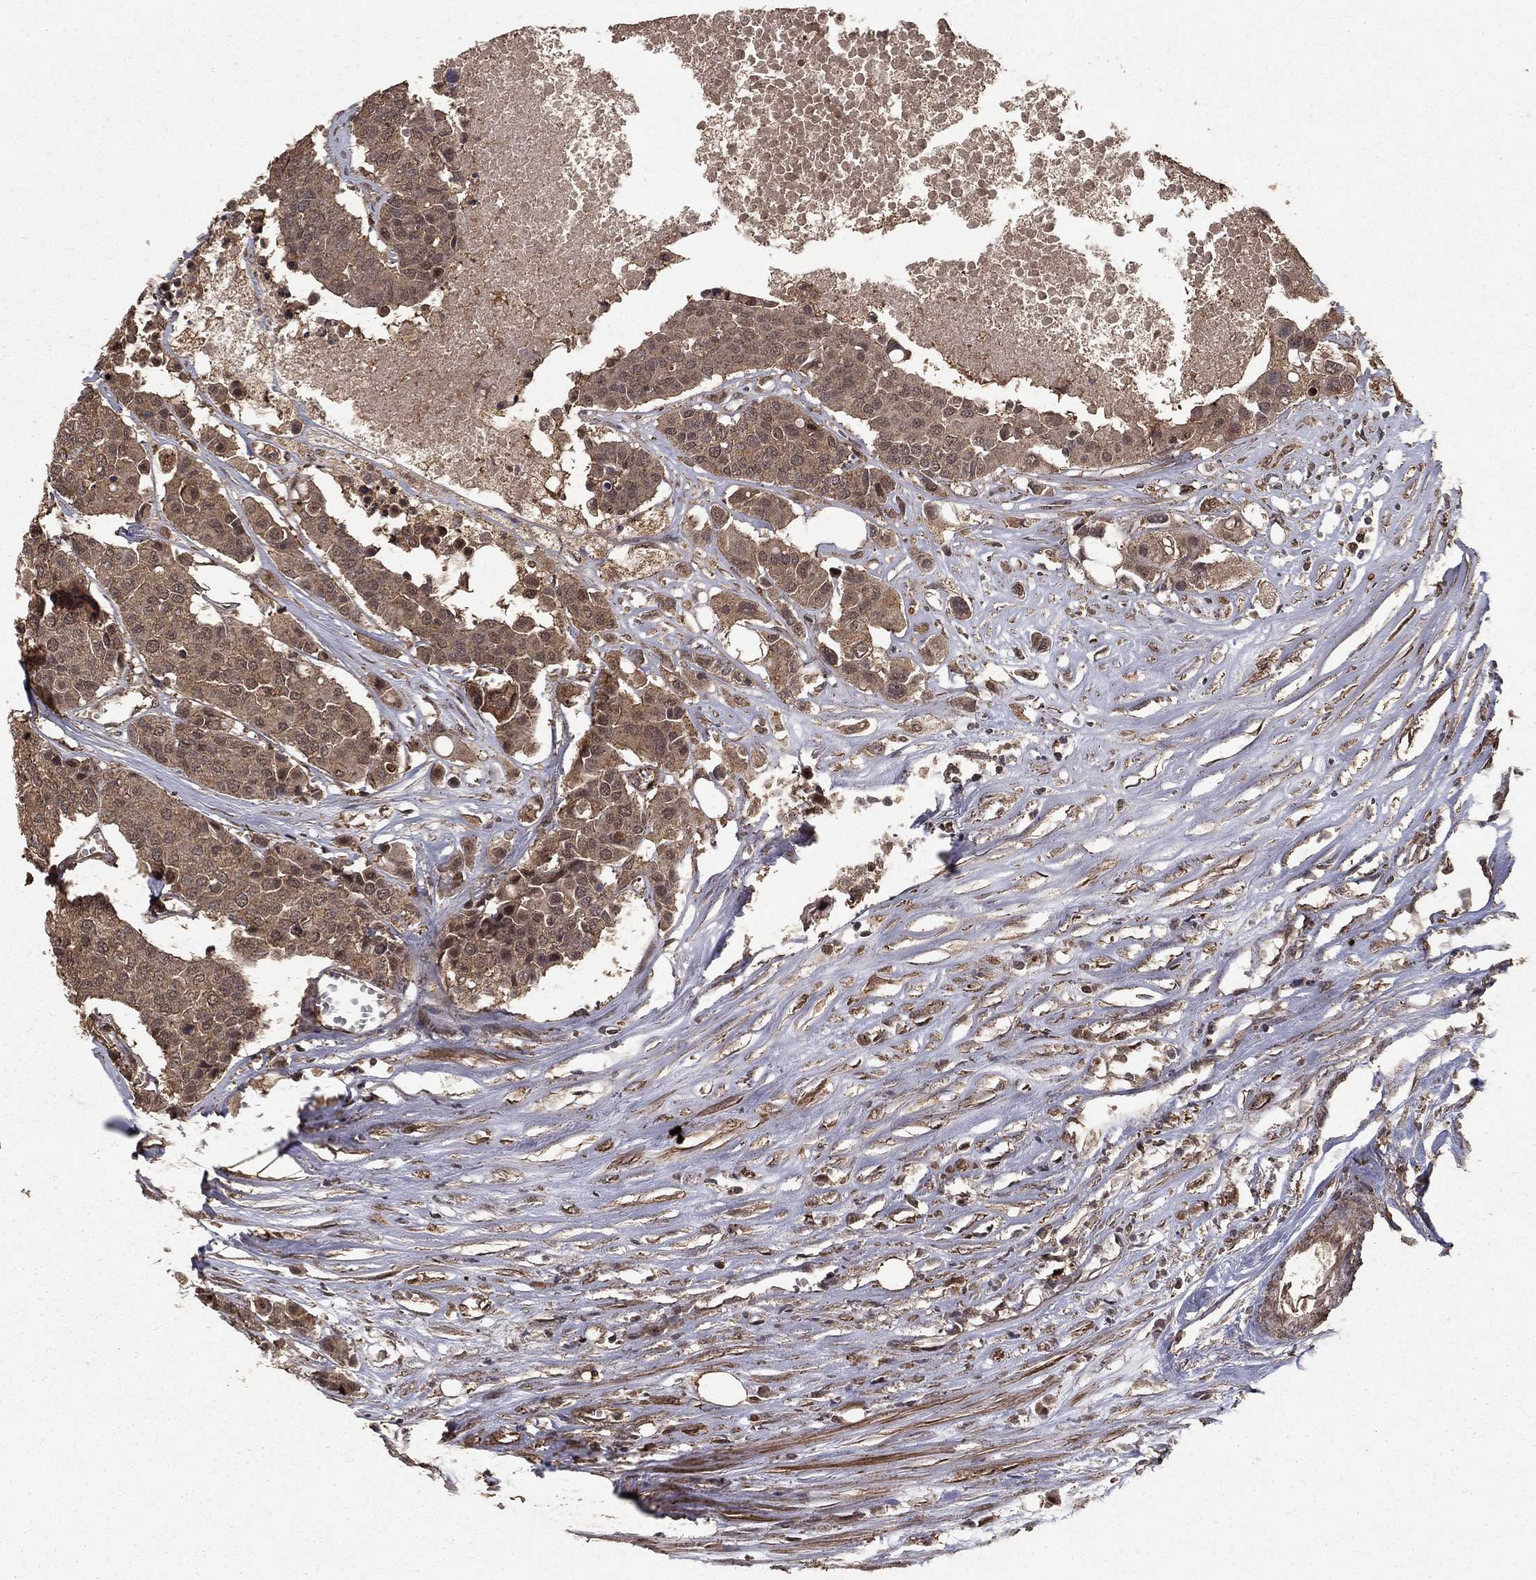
{"staining": {"intensity": "weak", "quantity": ">75%", "location": "cytoplasmic/membranous"}, "tissue": "carcinoid", "cell_type": "Tumor cells", "image_type": "cancer", "snomed": [{"axis": "morphology", "description": "Carcinoid, malignant, NOS"}, {"axis": "topography", "description": "Colon"}], "caption": "Carcinoid was stained to show a protein in brown. There is low levels of weak cytoplasmic/membranous expression in about >75% of tumor cells. The staining was performed using DAB, with brown indicating positive protein expression. Nuclei are stained blue with hematoxylin.", "gene": "PRDM1", "patient": {"sex": "male", "age": 81}}